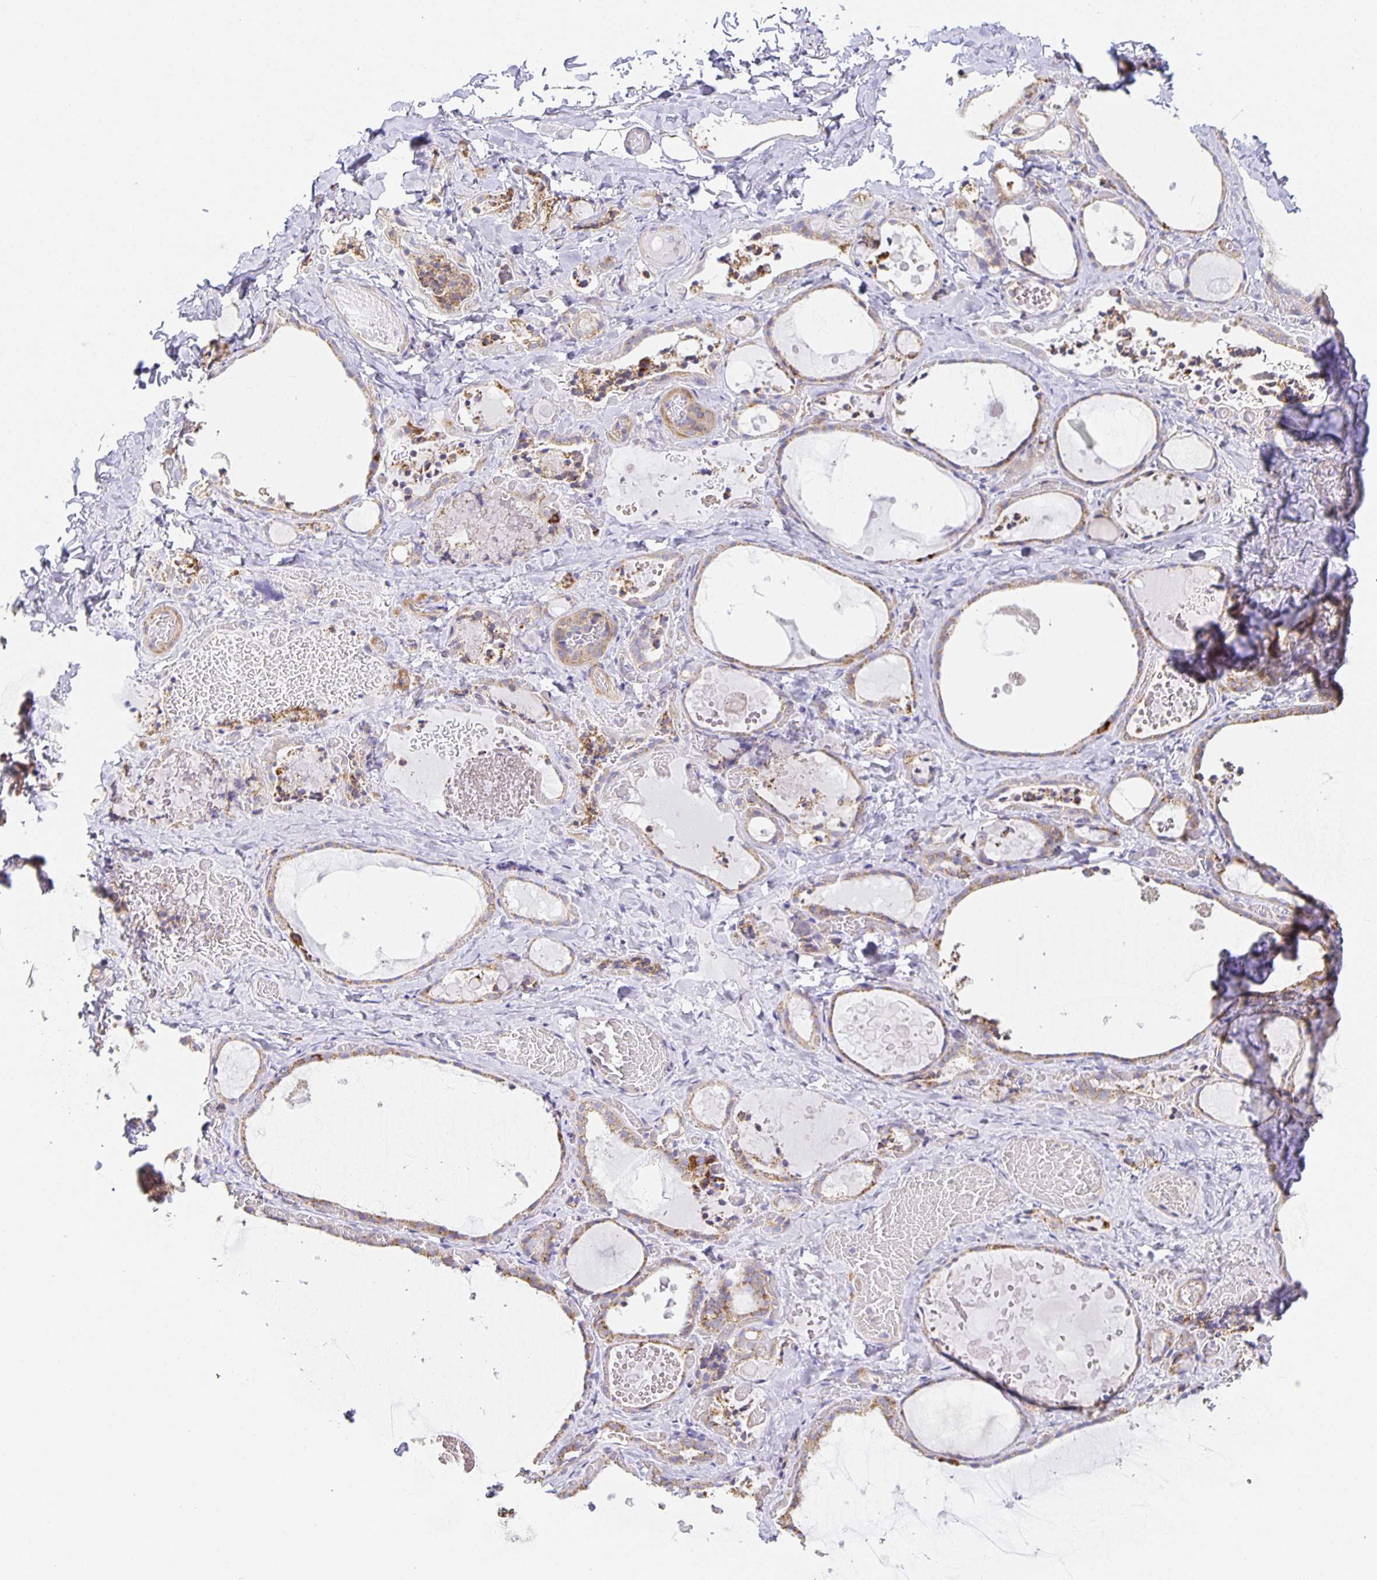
{"staining": {"intensity": "weak", "quantity": ">75%", "location": "cytoplasmic/membranous"}, "tissue": "thyroid gland", "cell_type": "Glandular cells", "image_type": "normal", "snomed": [{"axis": "morphology", "description": "Normal tissue, NOS"}, {"axis": "topography", "description": "Thyroid gland"}], "caption": "Immunohistochemical staining of unremarkable thyroid gland exhibits weak cytoplasmic/membranous protein expression in about >75% of glandular cells.", "gene": "FLRT3", "patient": {"sex": "female", "age": 56}}